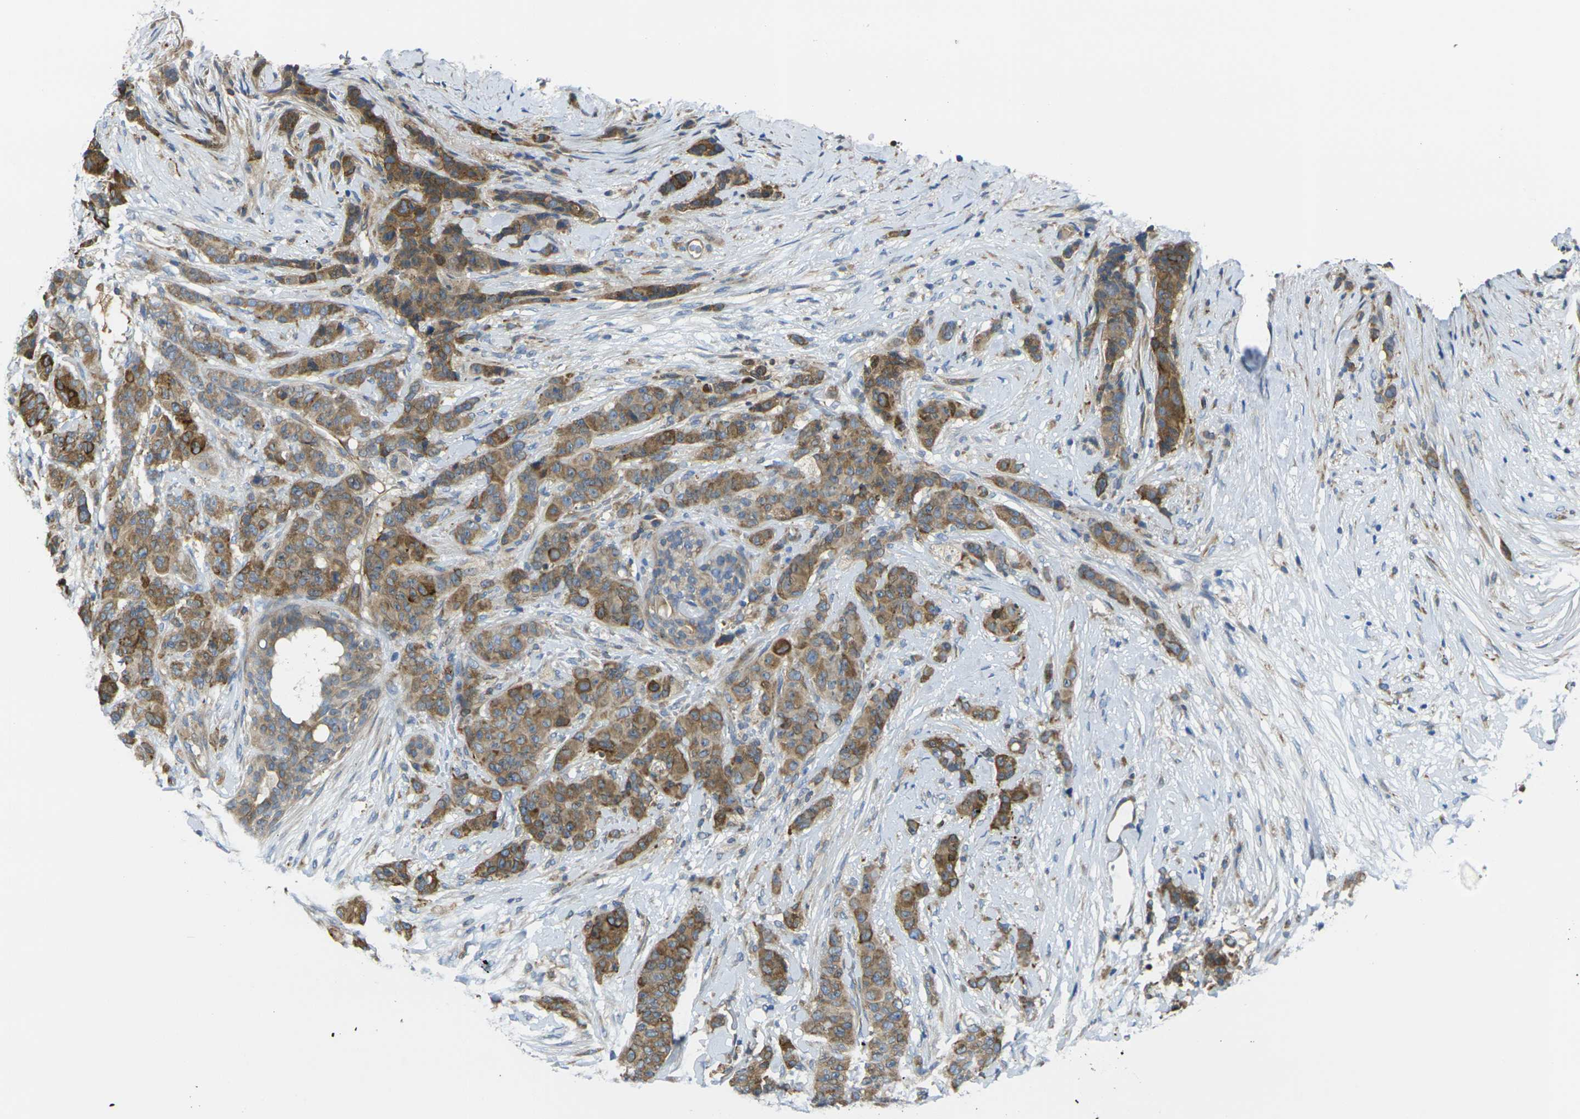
{"staining": {"intensity": "moderate", "quantity": ">75%", "location": "cytoplasmic/membranous"}, "tissue": "breast cancer", "cell_type": "Tumor cells", "image_type": "cancer", "snomed": [{"axis": "morphology", "description": "Duct carcinoma"}, {"axis": "topography", "description": "Breast"}], "caption": "IHC micrograph of neoplastic tissue: infiltrating ductal carcinoma (breast) stained using IHC displays medium levels of moderate protein expression localized specifically in the cytoplasmic/membranous of tumor cells, appearing as a cytoplasmic/membranous brown color.", "gene": "FZD1", "patient": {"sex": "female", "age": 40}}